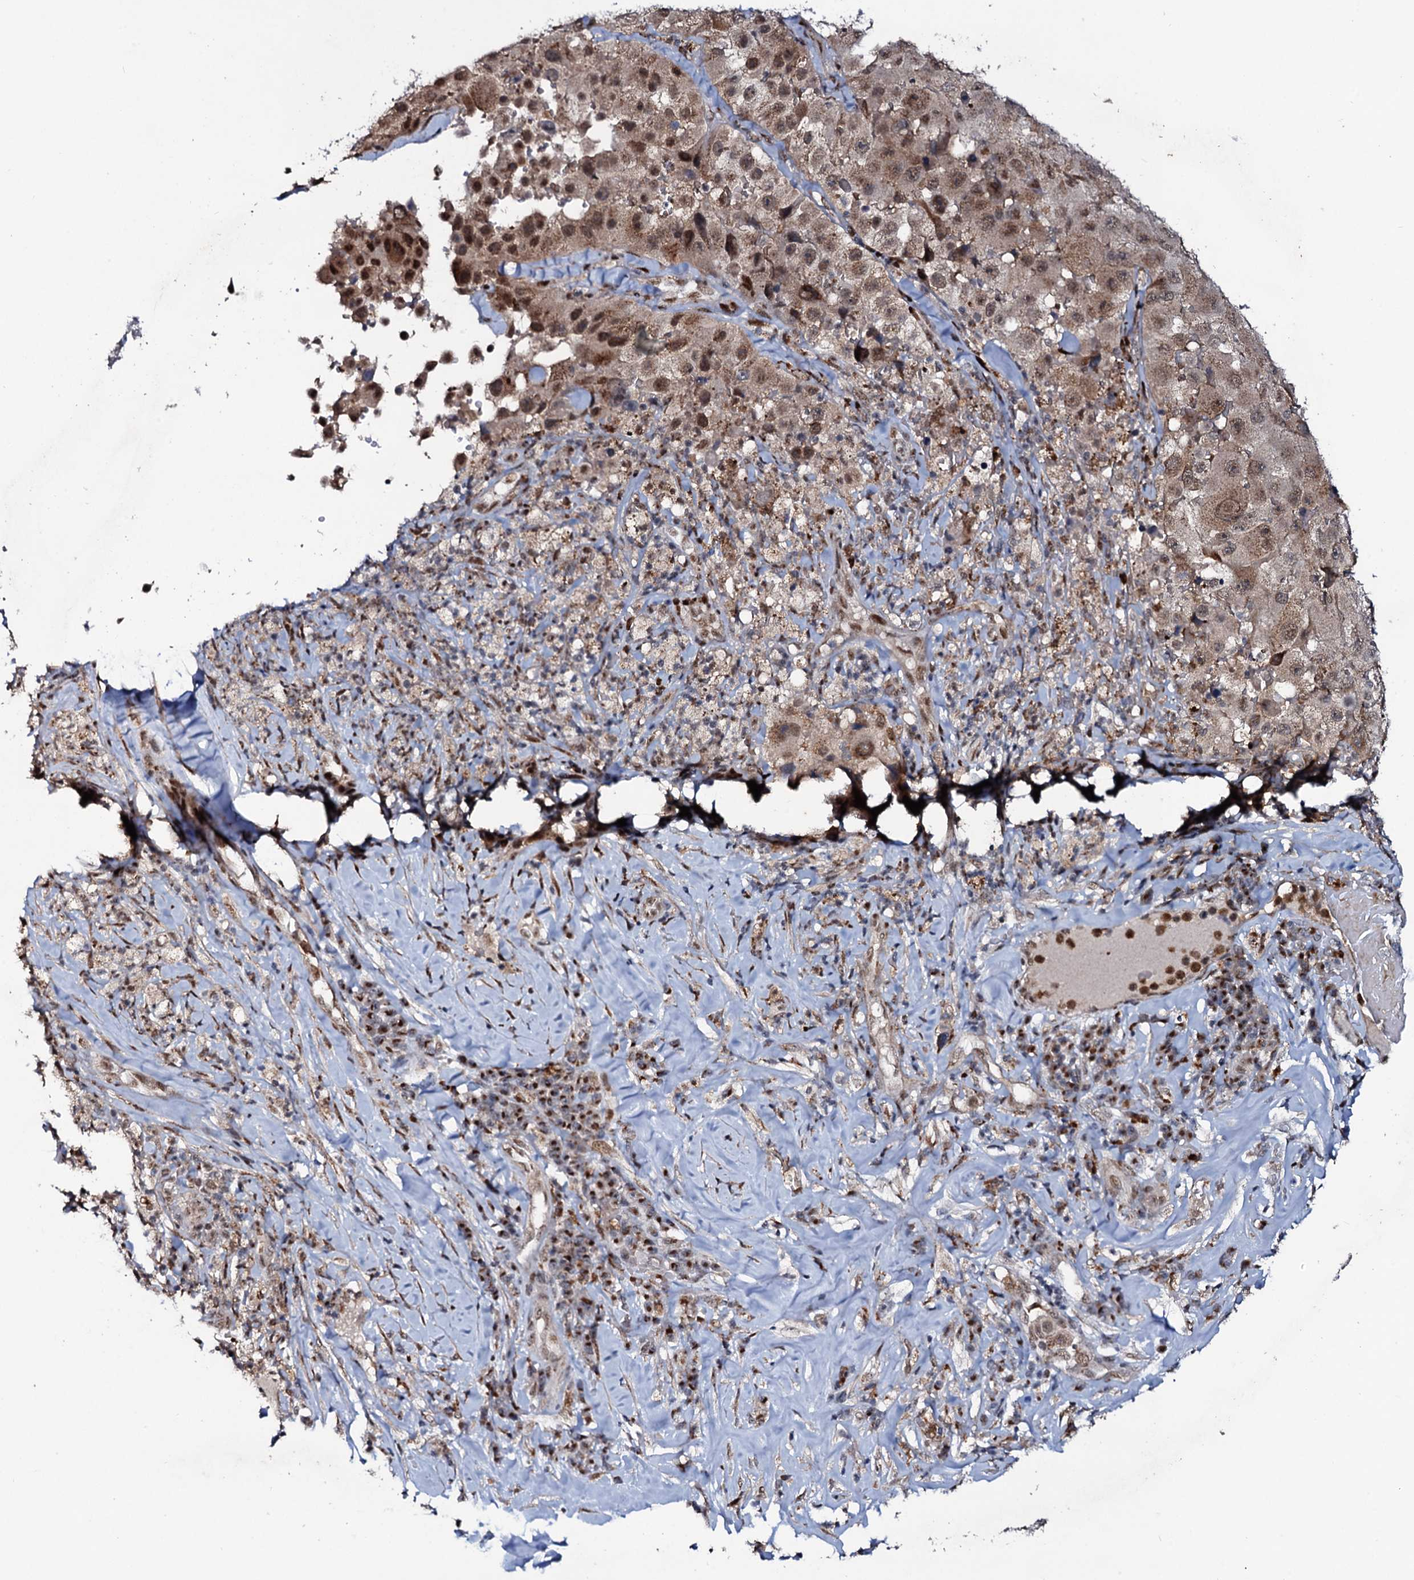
{"staining": {"intensity": "moderate", "quantity": ">75%", "location": "nuclear"}, "tissue": "melanoma", "cell_type": "Tumor cells", "image_type": "cancer", "snomed": [{"axis": "morphology", "description": "Malignant melanoma, Metastatic site"}, {"axis": "topography", "description": "Lymph node"}], "caption": "Immunohistochemical staining of malignant melanoma (metastatic site) exhibits moderate nuclear protein expression in approximately >75% of tumor cells. (IHC, brightfield microscopy, high magnification).", "gene": "COG6", "patient": {"sex": "male", "age": 62}}